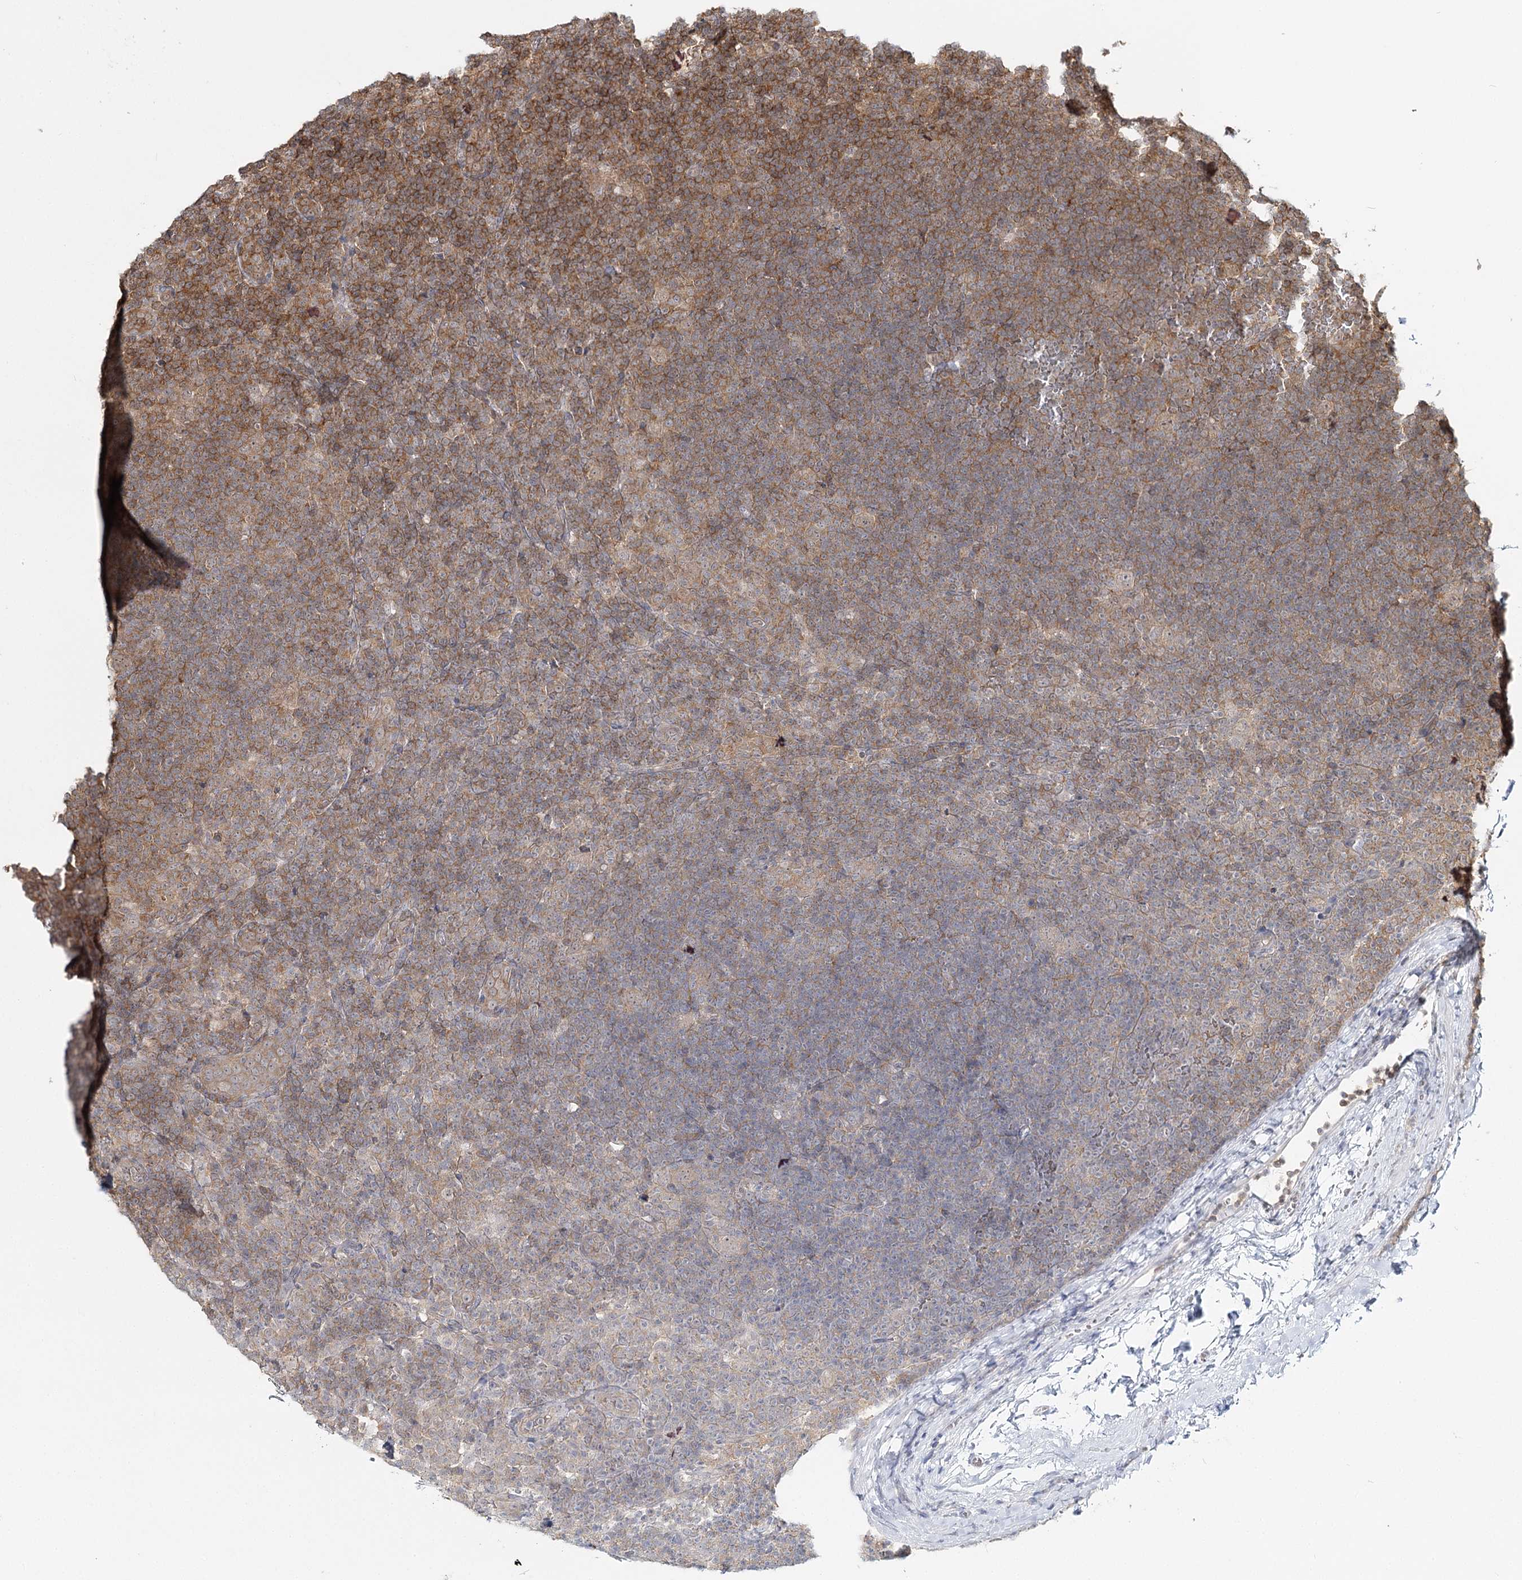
{"staining": {"intensity": "weak", "quantity": "25%-75%", "location": "cytoplasmic/membranous"}, "tissue": "lymphoma", "cell_type": "Tumor cells", "image_type": "cancer", "snomed": [{"axis": "morphology", "description": "Hodgkin's disease, NOS"}, {"axis": "topography", "description": "Lymph node"}], "caption": "Brown immunohistochemical staining in lymphoma exhibits weak cytoplasmic/membranous staining in about 25%-75% of tumor cells.", "gene": "FAM120B", "patient": {"sex": "female", "age": 57}}